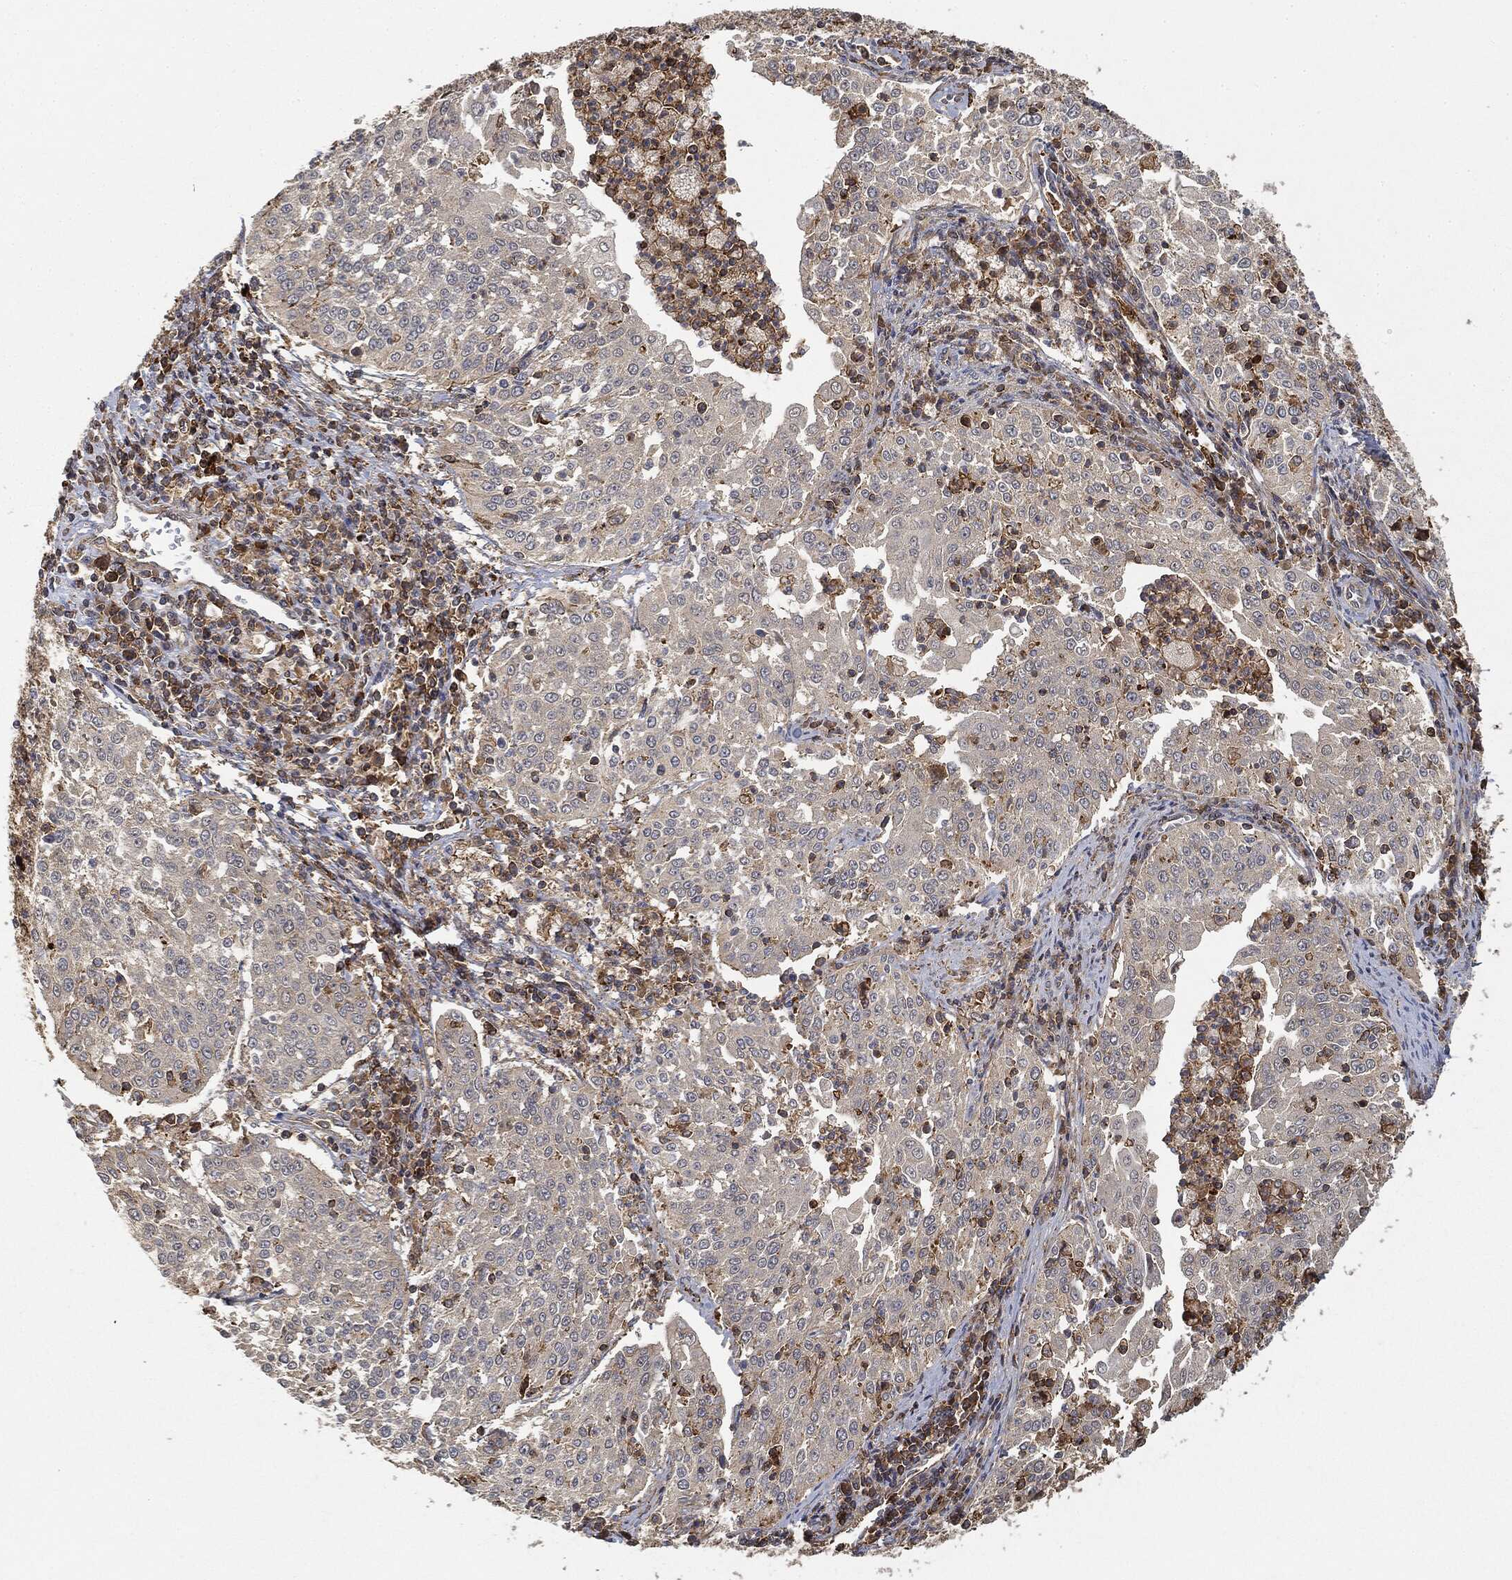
{"staining": {"intensity": "weak", "quantity": "25%-75%", "location": "cytoplasmic/membranous"}, "tissue": "cervical cancer", "cell_type": "Tumor cells", "image_type": "cancer", "snomed": [{"axis": "morphology", "description": "Squamous cell carcinoma, NOS"}, {"axis": "topography", "description": "Cervix"}], "caption": "Protein expression analysis of human cervical squamous cell carcinoma reveals weak cytoplasmic/membranous positivity in approximately 25%-75% of tumor cells. The staining was performed using DAB (3,3'-diaminobenzidine) to visualize the protein expression in brown, while the nuclei were stained in blue with hematoxylin (Magnification: 20x).", "gene": "TPT1", "patient": {"sex": "female", "age": 41}}